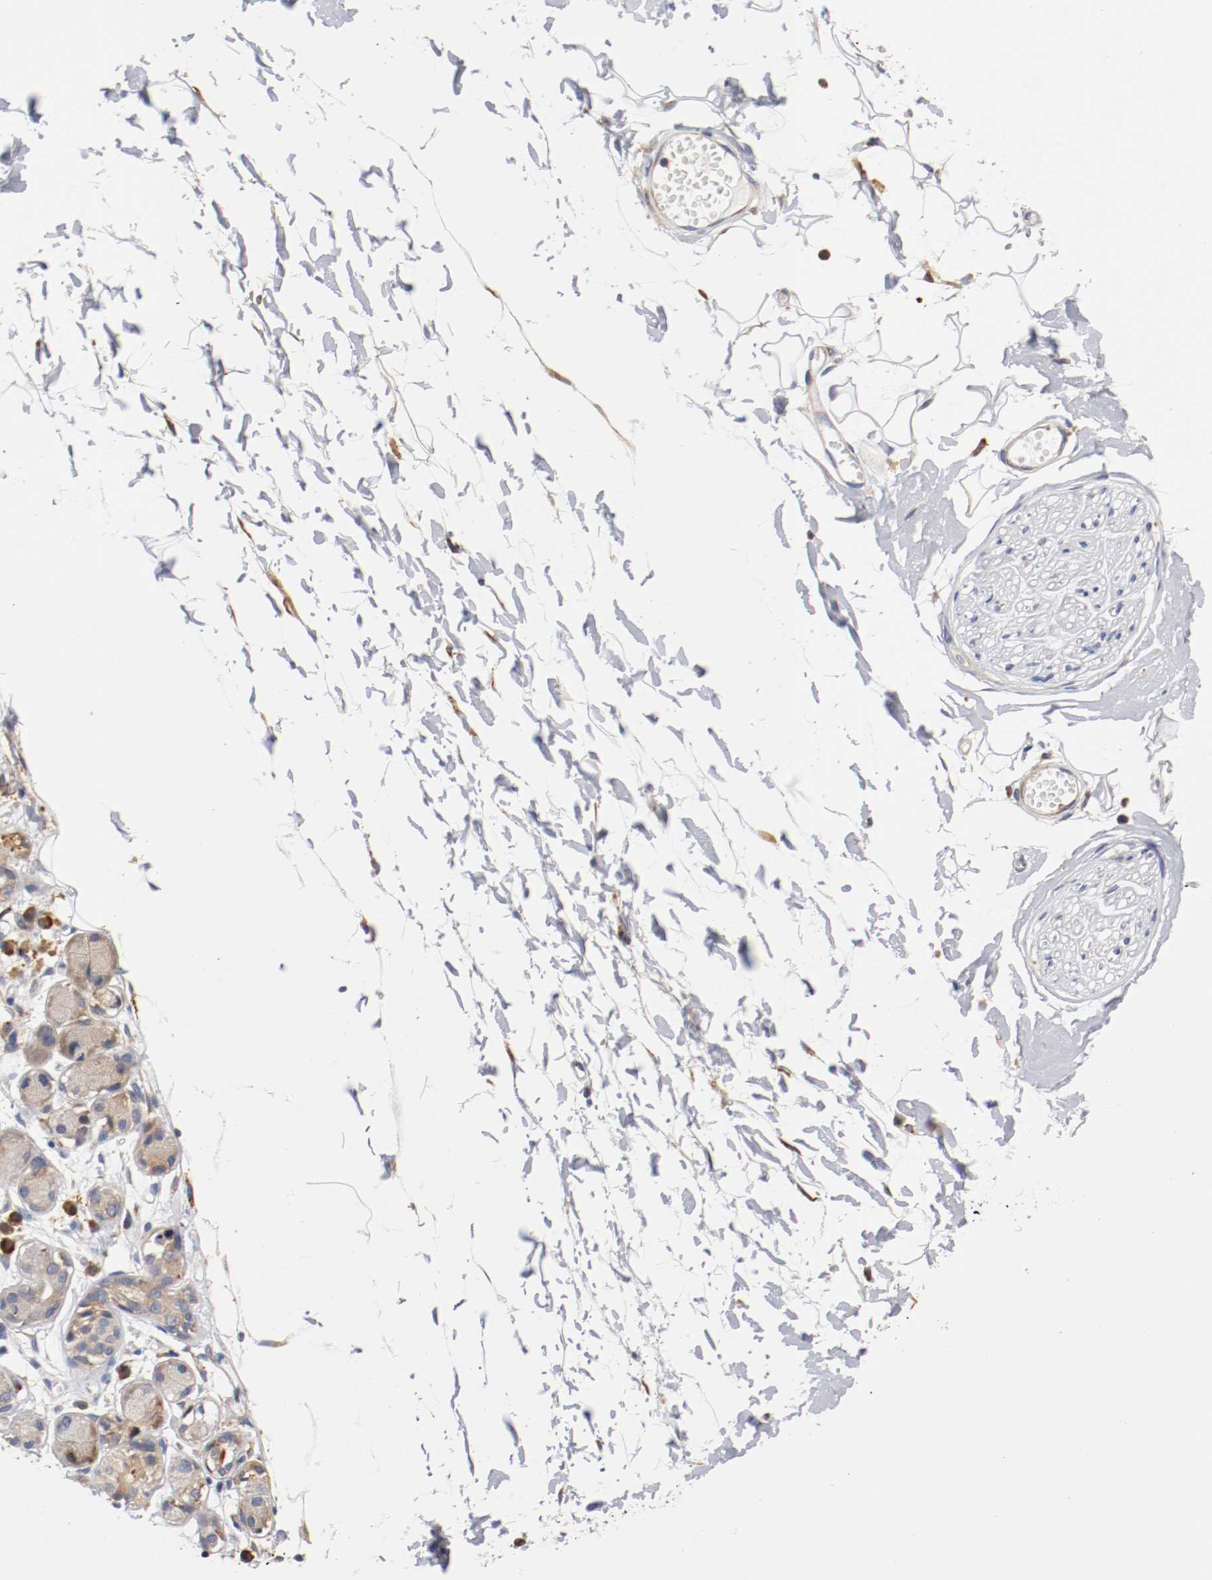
{"staining": {"intensity": "moderate", "quantity": "25%-75%", "location": "cytoplasmic/membranous"}, "tissue": "adipose tissue", "cell_type": "Adipocytes", "image_type": "normal", "snomed": [{"axis": "morphology", "description": "Normal tissue, NOS"}, {"axis": "morphology", "description": "Inflammation, NOS"}, {"axis": "topography", "description": "Vascular tissue"}, {"axis": "topography", "description": "Salivary gland"}], "caption": "Adipose tissue stained for a protein (brown) shows moderate cytoplasmic/membranous positive expression in approximately 25%-75% of adipocytes.", "gene": "TNFSF12", "patient": {"sex": "female", "age": 75}}